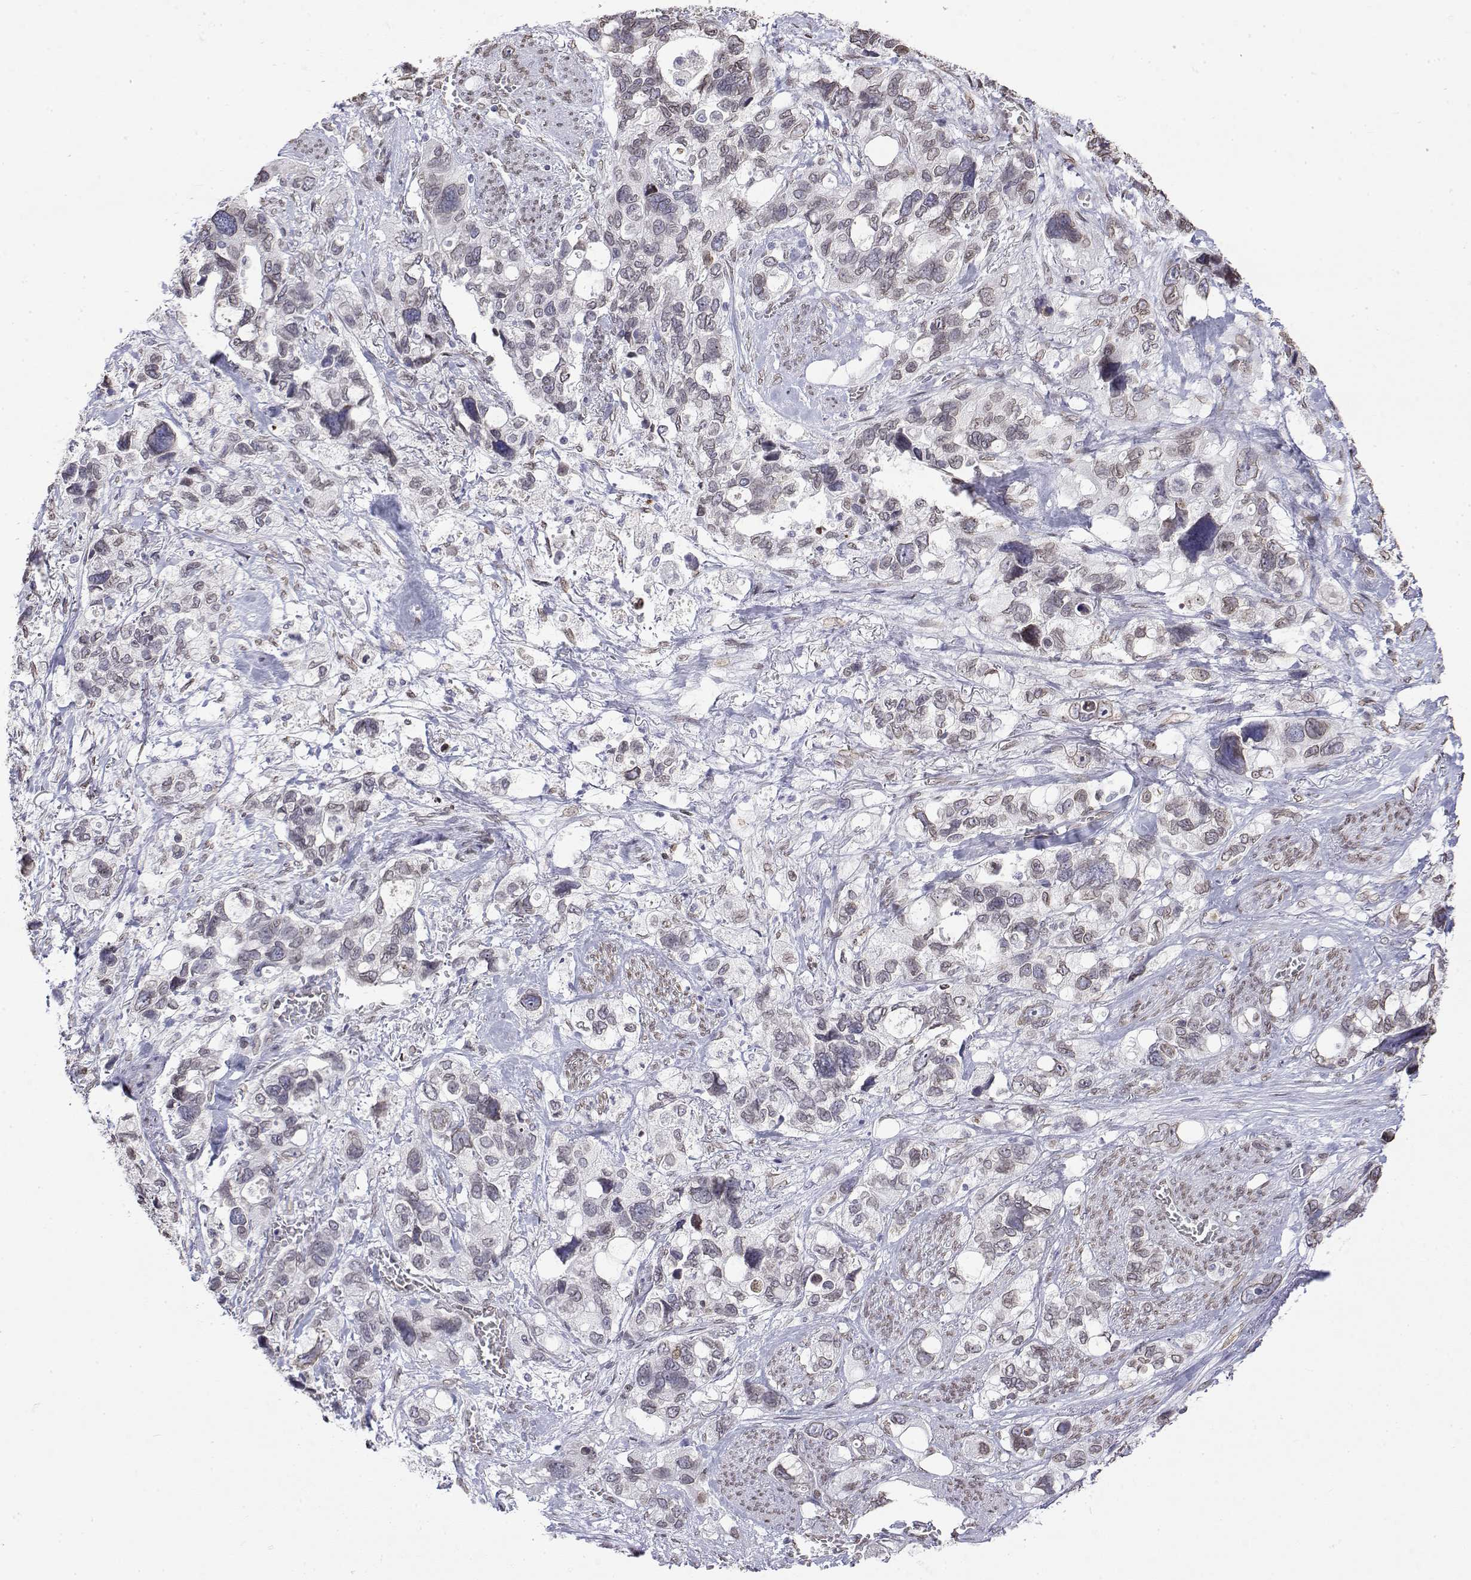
{"staining": {"intensity": "weak", "quantity": "<25%", "location": "nuclear"}, "tissue": "stomach cancer", "cell_type": "Tumor cells", "image_type": "cancer", "snomed": [{"axis": "morphology", "description": "Adenocarcinoma, NOS"}, {"axis": "topography", "description": "Stomach, upper"}], "caption": "DAB immunohistochemical staining of human stomach adenocarcinoma shows no significant expression in tumor cells.", "gene": "ZNF532", "patient": {"sex": "female", "age": 81}}